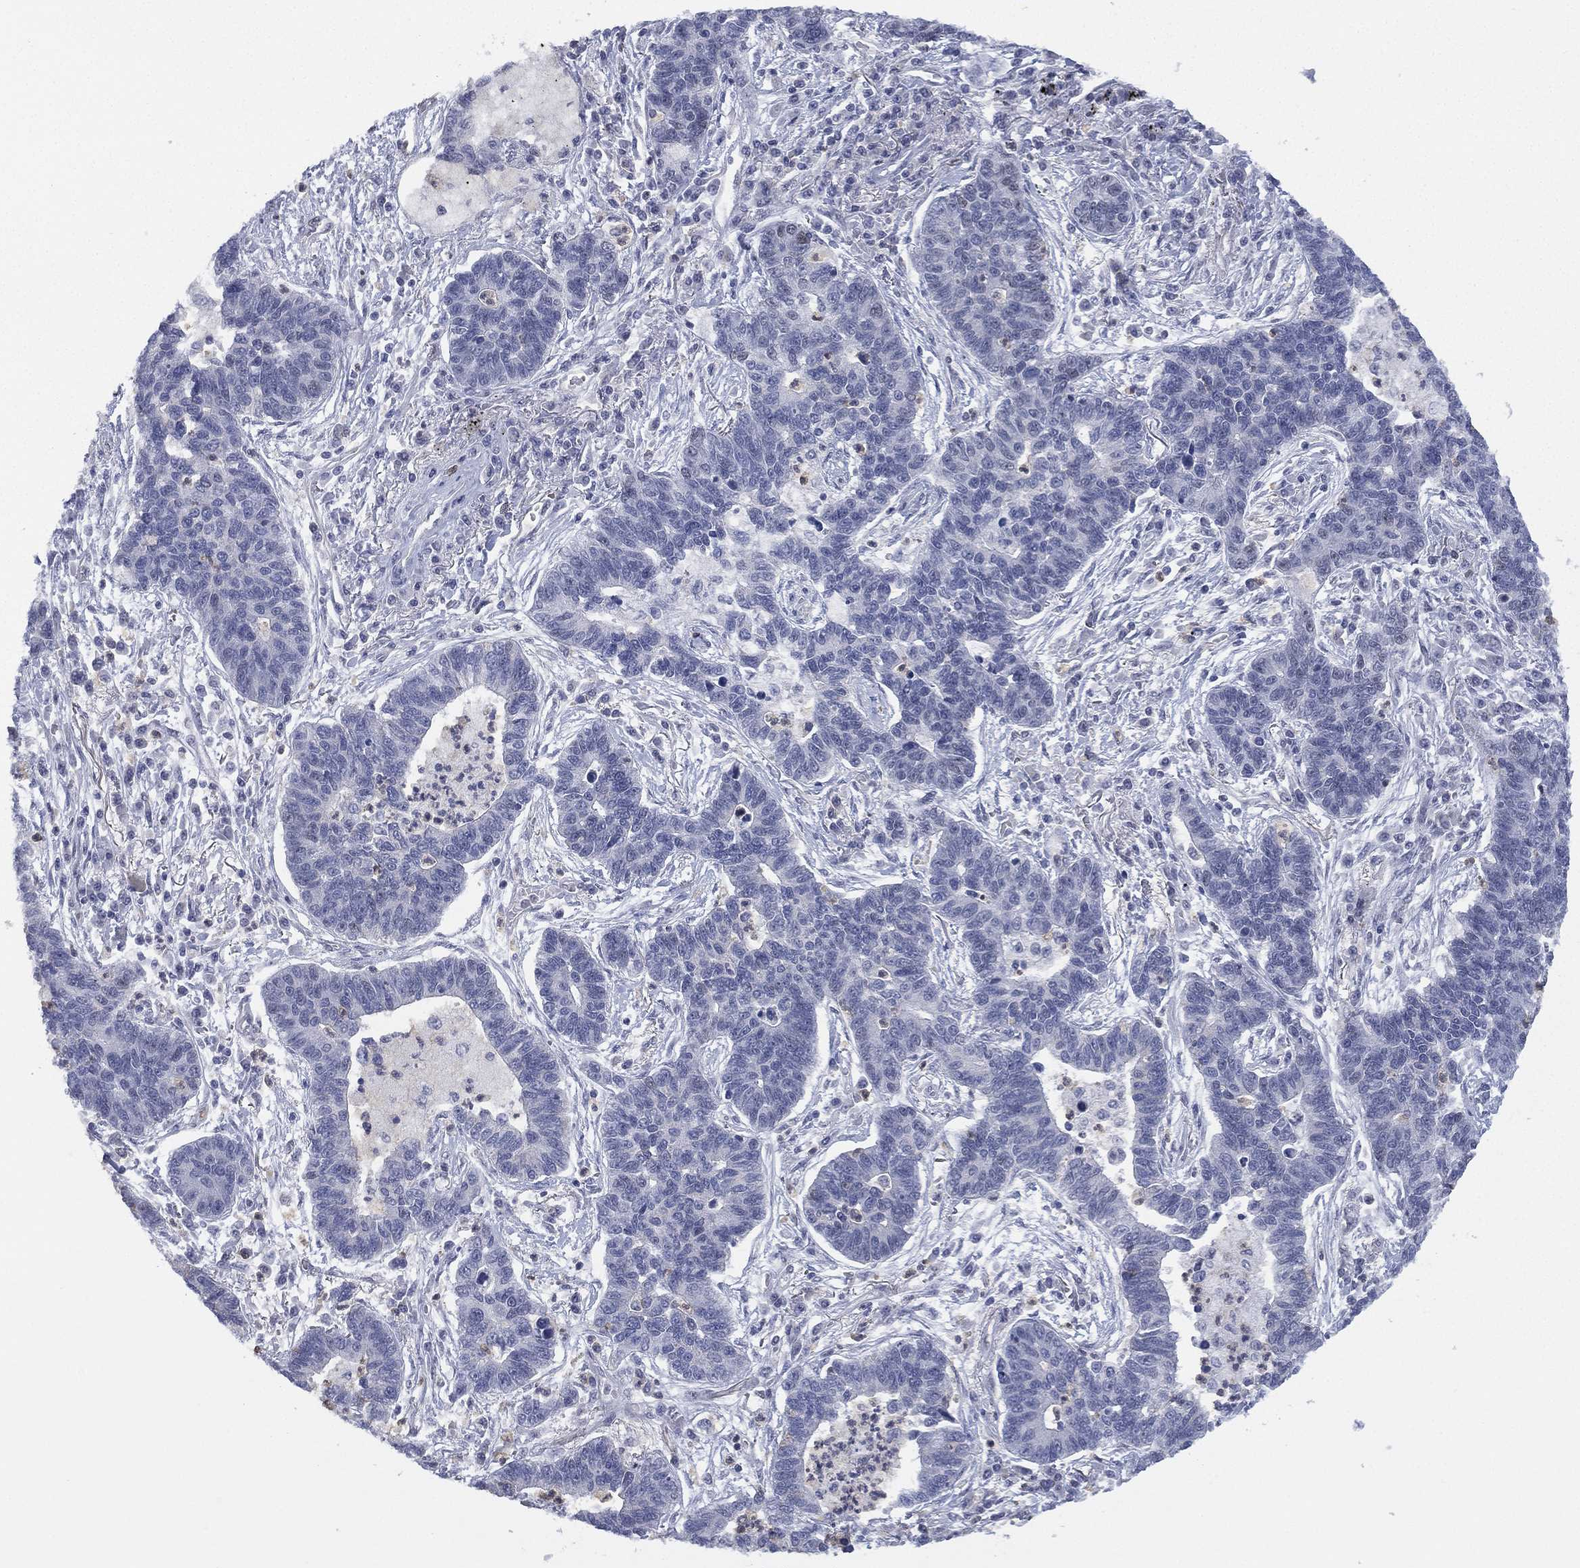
{"staining": {"intensity": "negative", "quantity": "none", "location": "none"}, "tissue": "lung cancer", "cell_type": "Tumor cells", "image_type": "cancer", "snomed": [{"axis": "morphology", "description": "Adenocarcinoma, NOS"}, {"axis": "topography", "description": "Lung"}], "caption": "Immunohistochemistry micrograph of neoplastic tissue: lung cancer (adenocarcinoma) stained with DAB reveals no significant protein expression in tumor cells.", "gene": "ZNF711", "patient": {"sex": "female", "age": 57}}